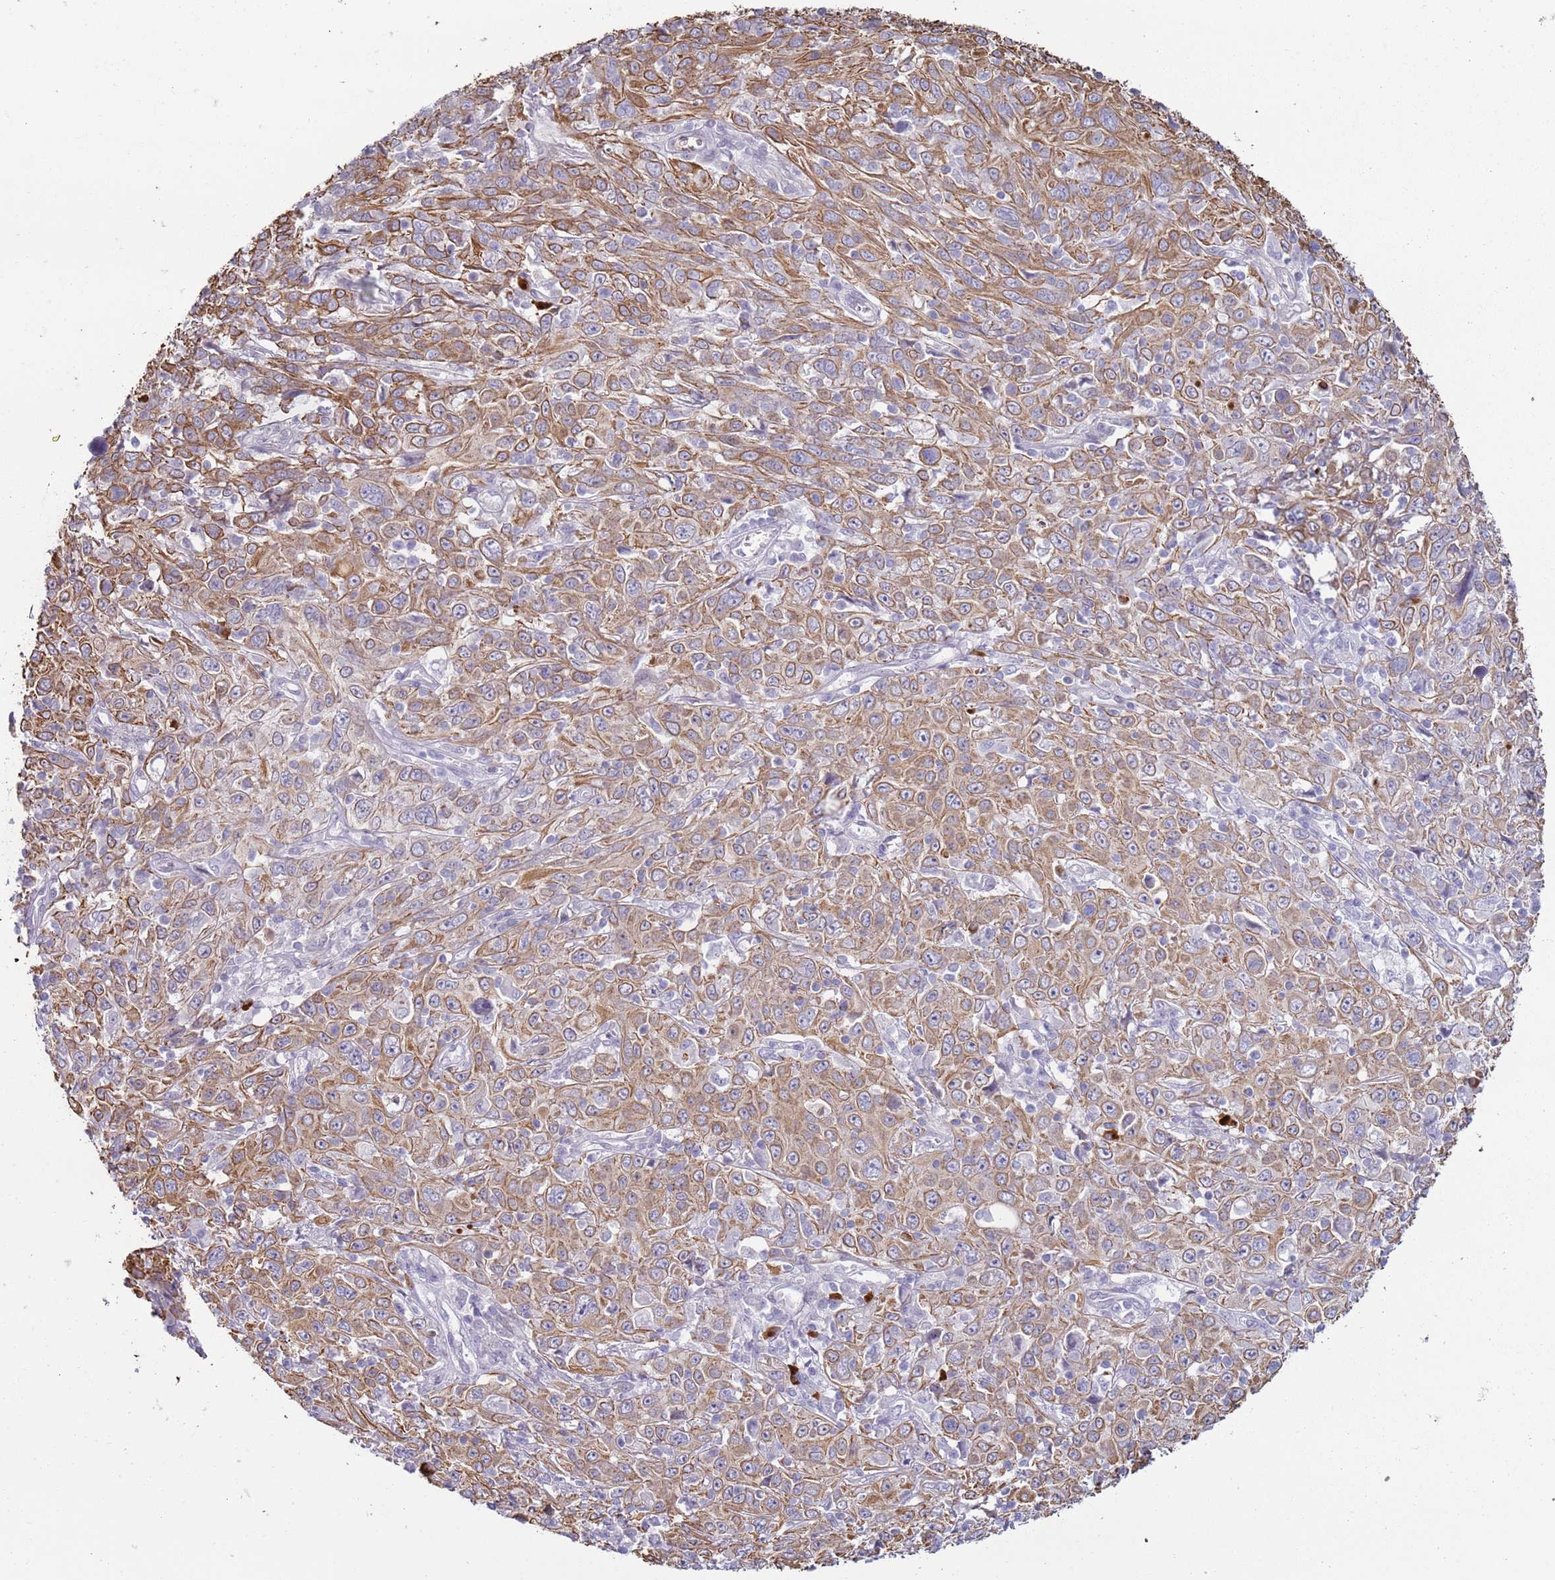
{"staining": {"intensity": "moderate", "quantity": "25%-75%", "location": "cytoplasmic/membranous"}, "tissue": "cervical cancer", "cell_type": "Tumor cells", "image_type": "cancer", "snomed": [{"axis": "morphology", "description": "Squamous cell carcinoma, NOS"}, {"axis": "topography", "description": "Cervix"}], "caption": "There is medium levels of moderate cytoplasmic/membranous positivity in tumor cells of cervical squamous cell carcinoma, as demonstrated by immunohistochemical staining (brown color).", "gene": "NPAP1", "patient": {"sex": "female", "age": 46}}